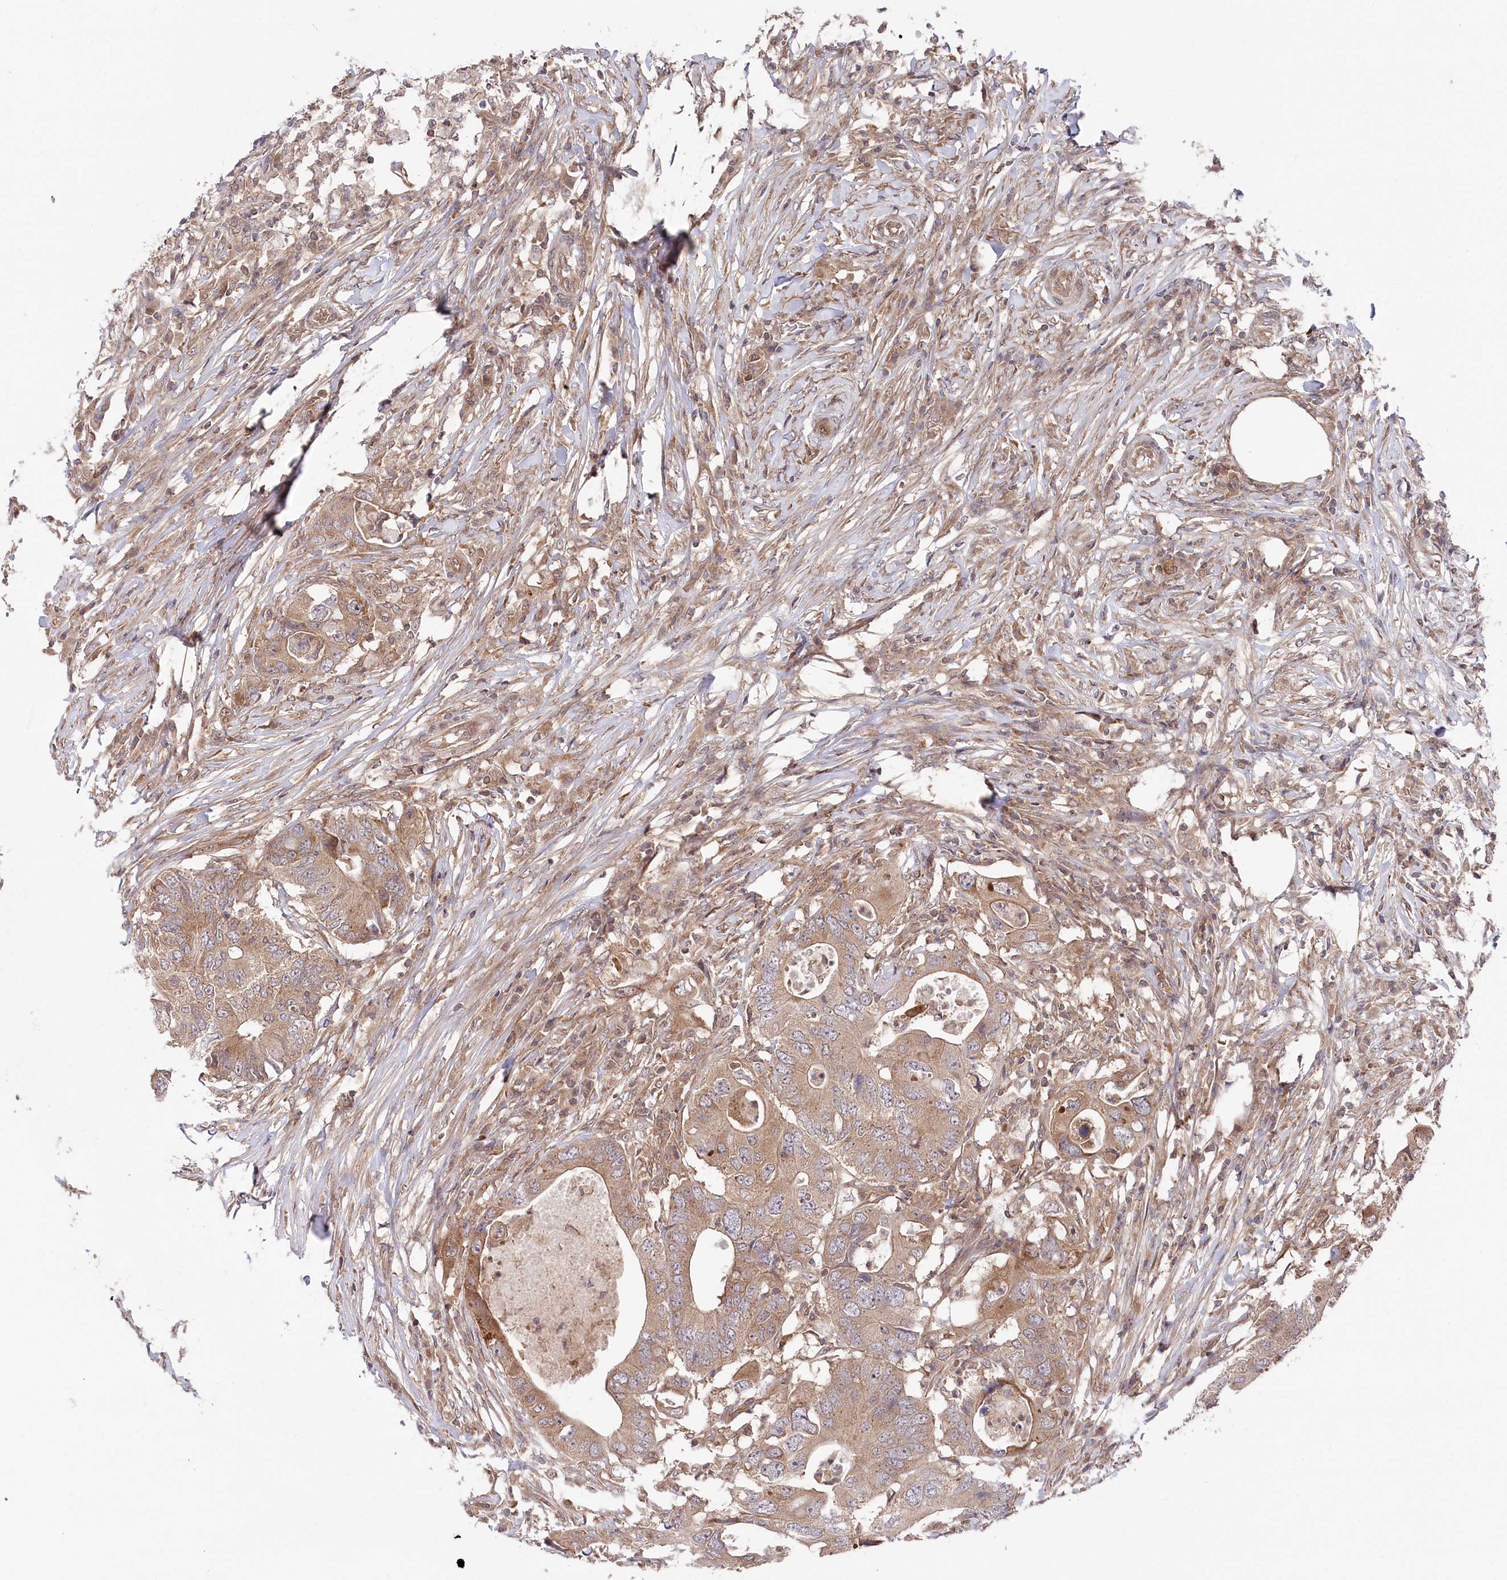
{"staining": {"intensity": "moderate", "quantity": ">75%", "location": "cytoplasmic/membranous"}, "tissue": "colorectal cancer", "cell_type": "Tumor cells", "image_type": "cancer", "snomed": [{"axis": "morphology", "description": "Adenocarcinoma, NOS"}, {"axis": "topography", "description": "Colon"}], "caption": "Immunohistochemistry staining of adenocarcinoma (colorectal), which exhibits medium levels of moderate cytoplasmic/membranous positivity in approximately >75% of tumor cells indicating moderate cytoplasmic/membranous protein expression. The staining was performed using DAB (3,3'-diaminobenzidine) (brown) for protein detection and nuclei were counterstained in hematoxylin (blue).", "gene": "PPP1R21", "patient": {"sex": "male", "age": 71}}